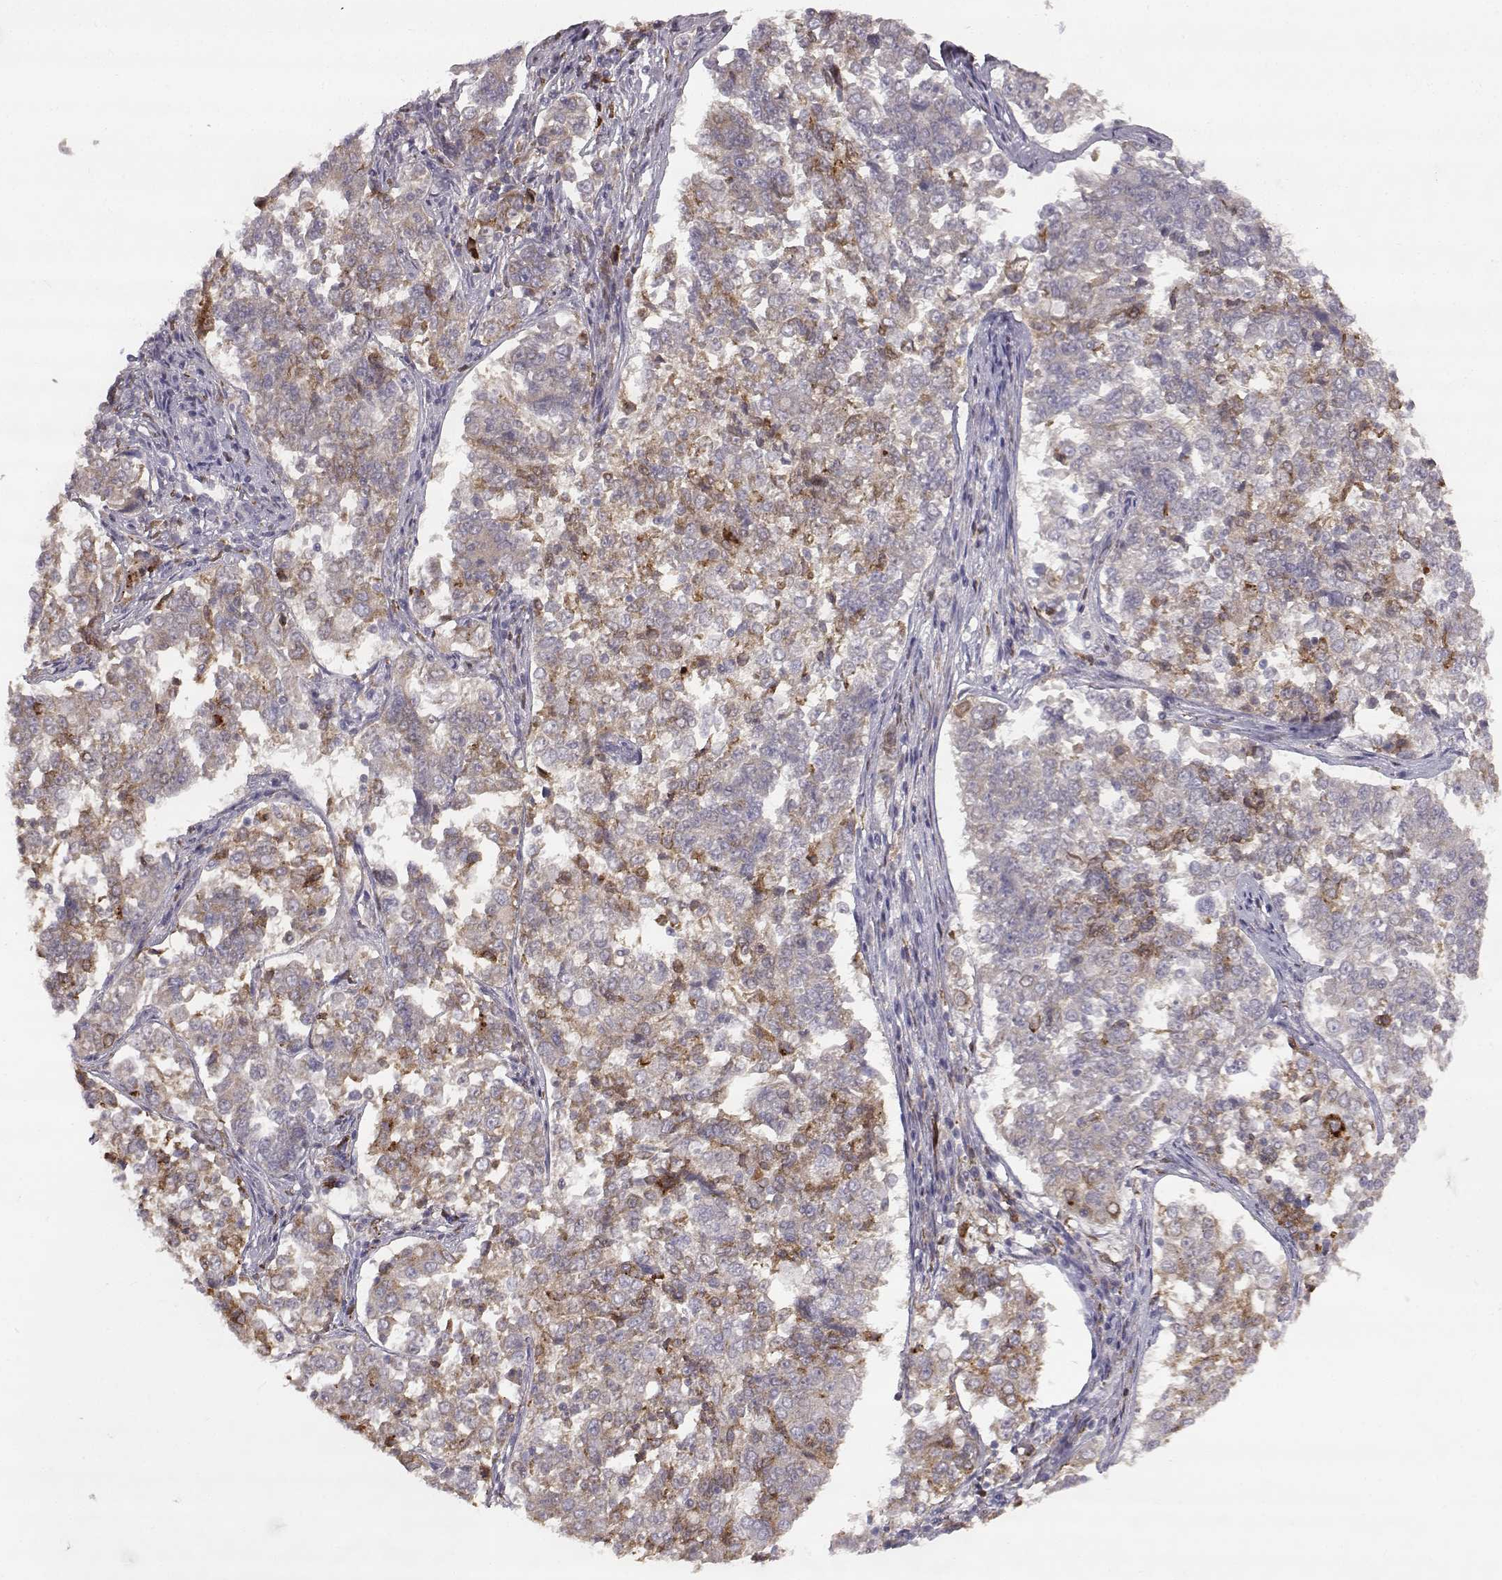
{"staining": {"intensity": "weak", "quantity": ">75%", "location": "cytoplasmic/membranous"}, "tissue": "endometrial cancer", "cell_type": "Tumor cells", "image_type": "cancer", "snomed": [{"axis": "morphology", "description": "Adenocarcinoma, NOS"}, {"axis": "topography", "description": "Endometrium"}], "caption": "This image demonstrates immunohistochemistry staining of human adenocarcinoma (endometrial), with low weak cytoplasmic/membranous staining in approximately >75% of tumor cells.", "gene": "SPAG17", "patient": {"sex": "female", "age": 43}}